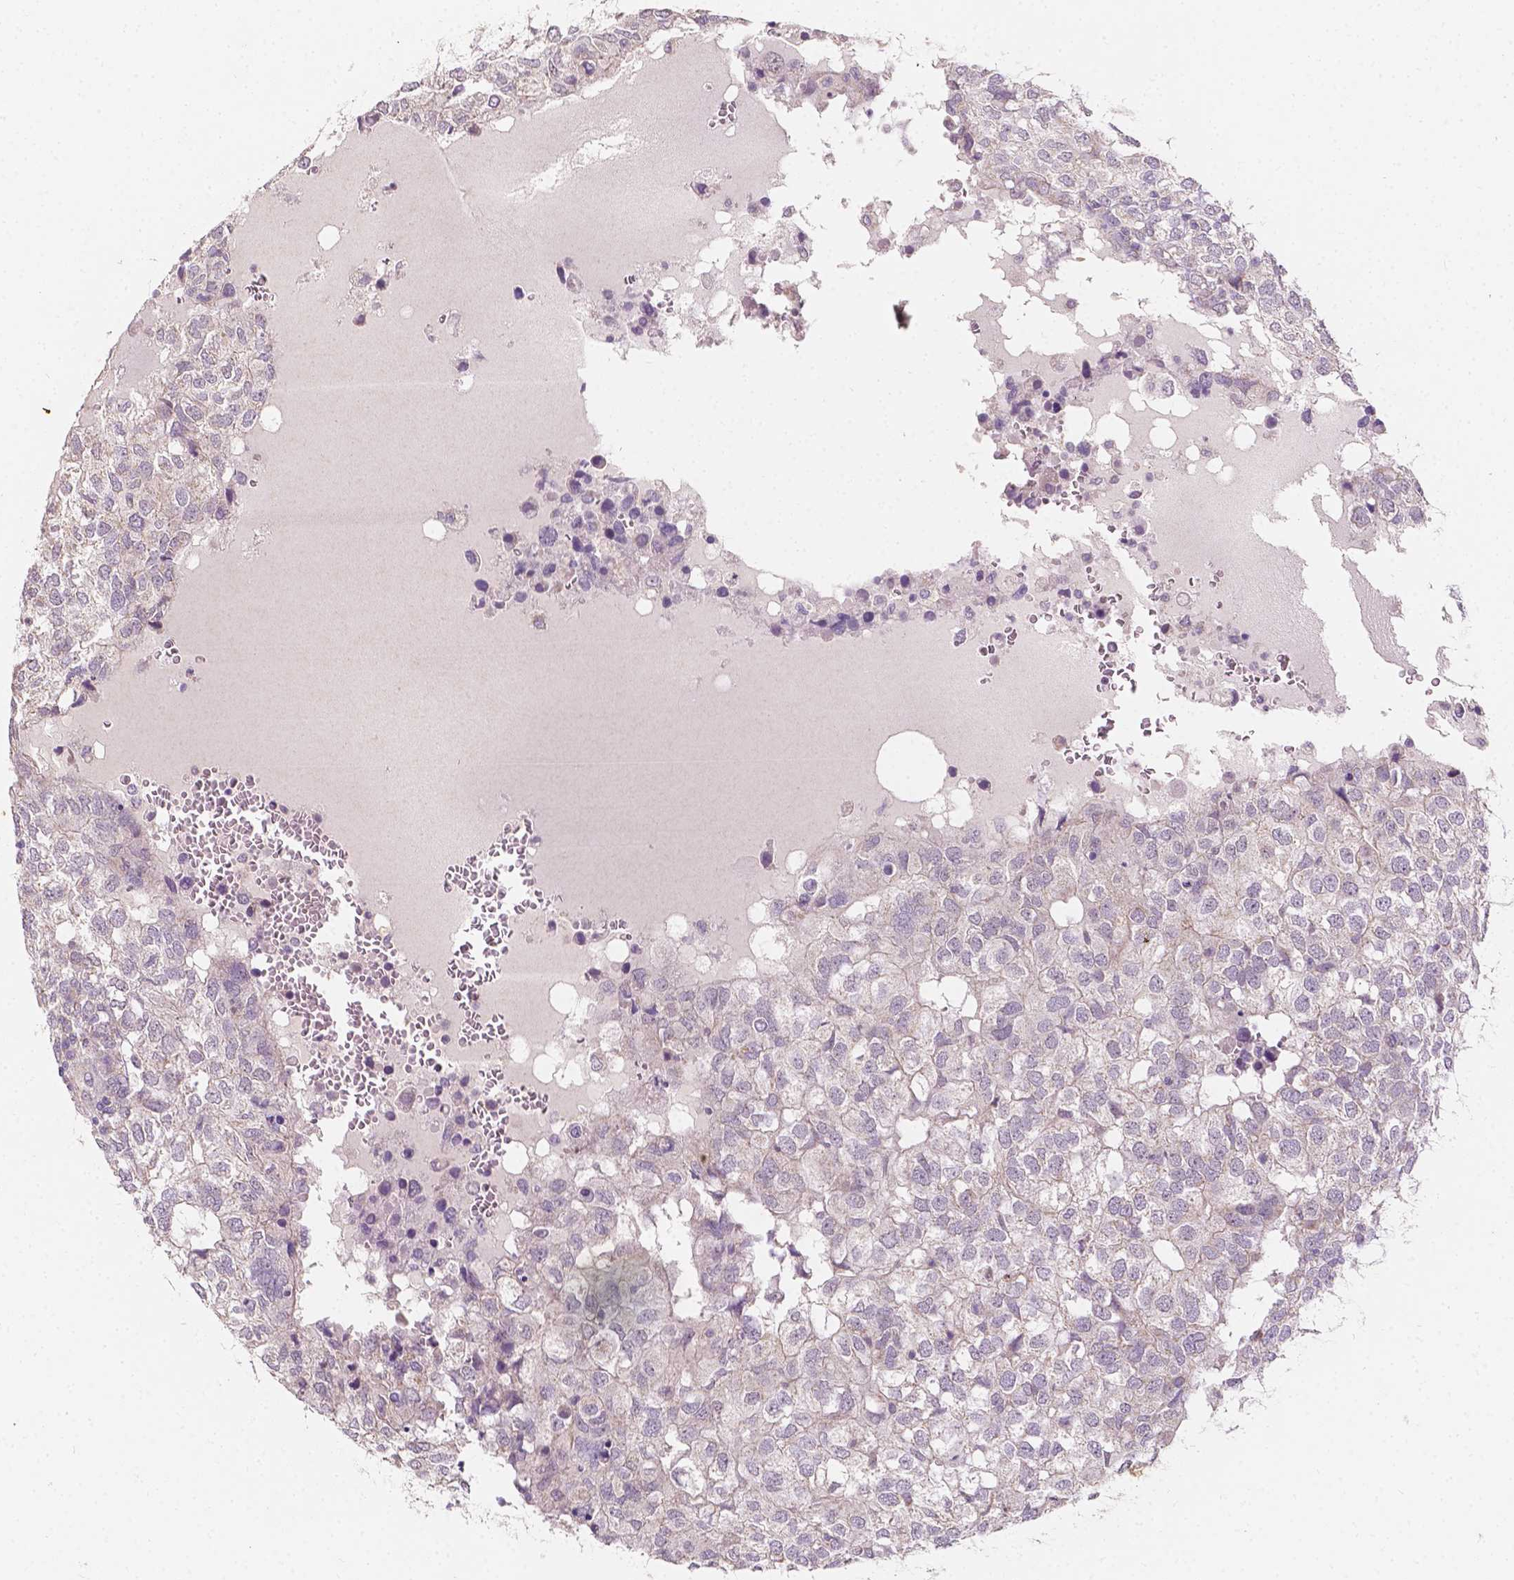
{"staining": {"intensity": "negative", "quantity": "none", "location": "none"}, "tissue": "breast cancer", "cell_type": "Tumor cells", "image_type": "cancer", "snomed": [{"axis": "morphology", "description": "Duct carcinoma"}, {"axis": "topography", "description": "Breast"}], "caption": "The IHC histopathology image has no significant positivity in tumor cells of intraductal carcinoma (breast) tissue.", "gene": "SIRT2", "patient": {"sex": "female", "age": 30}}